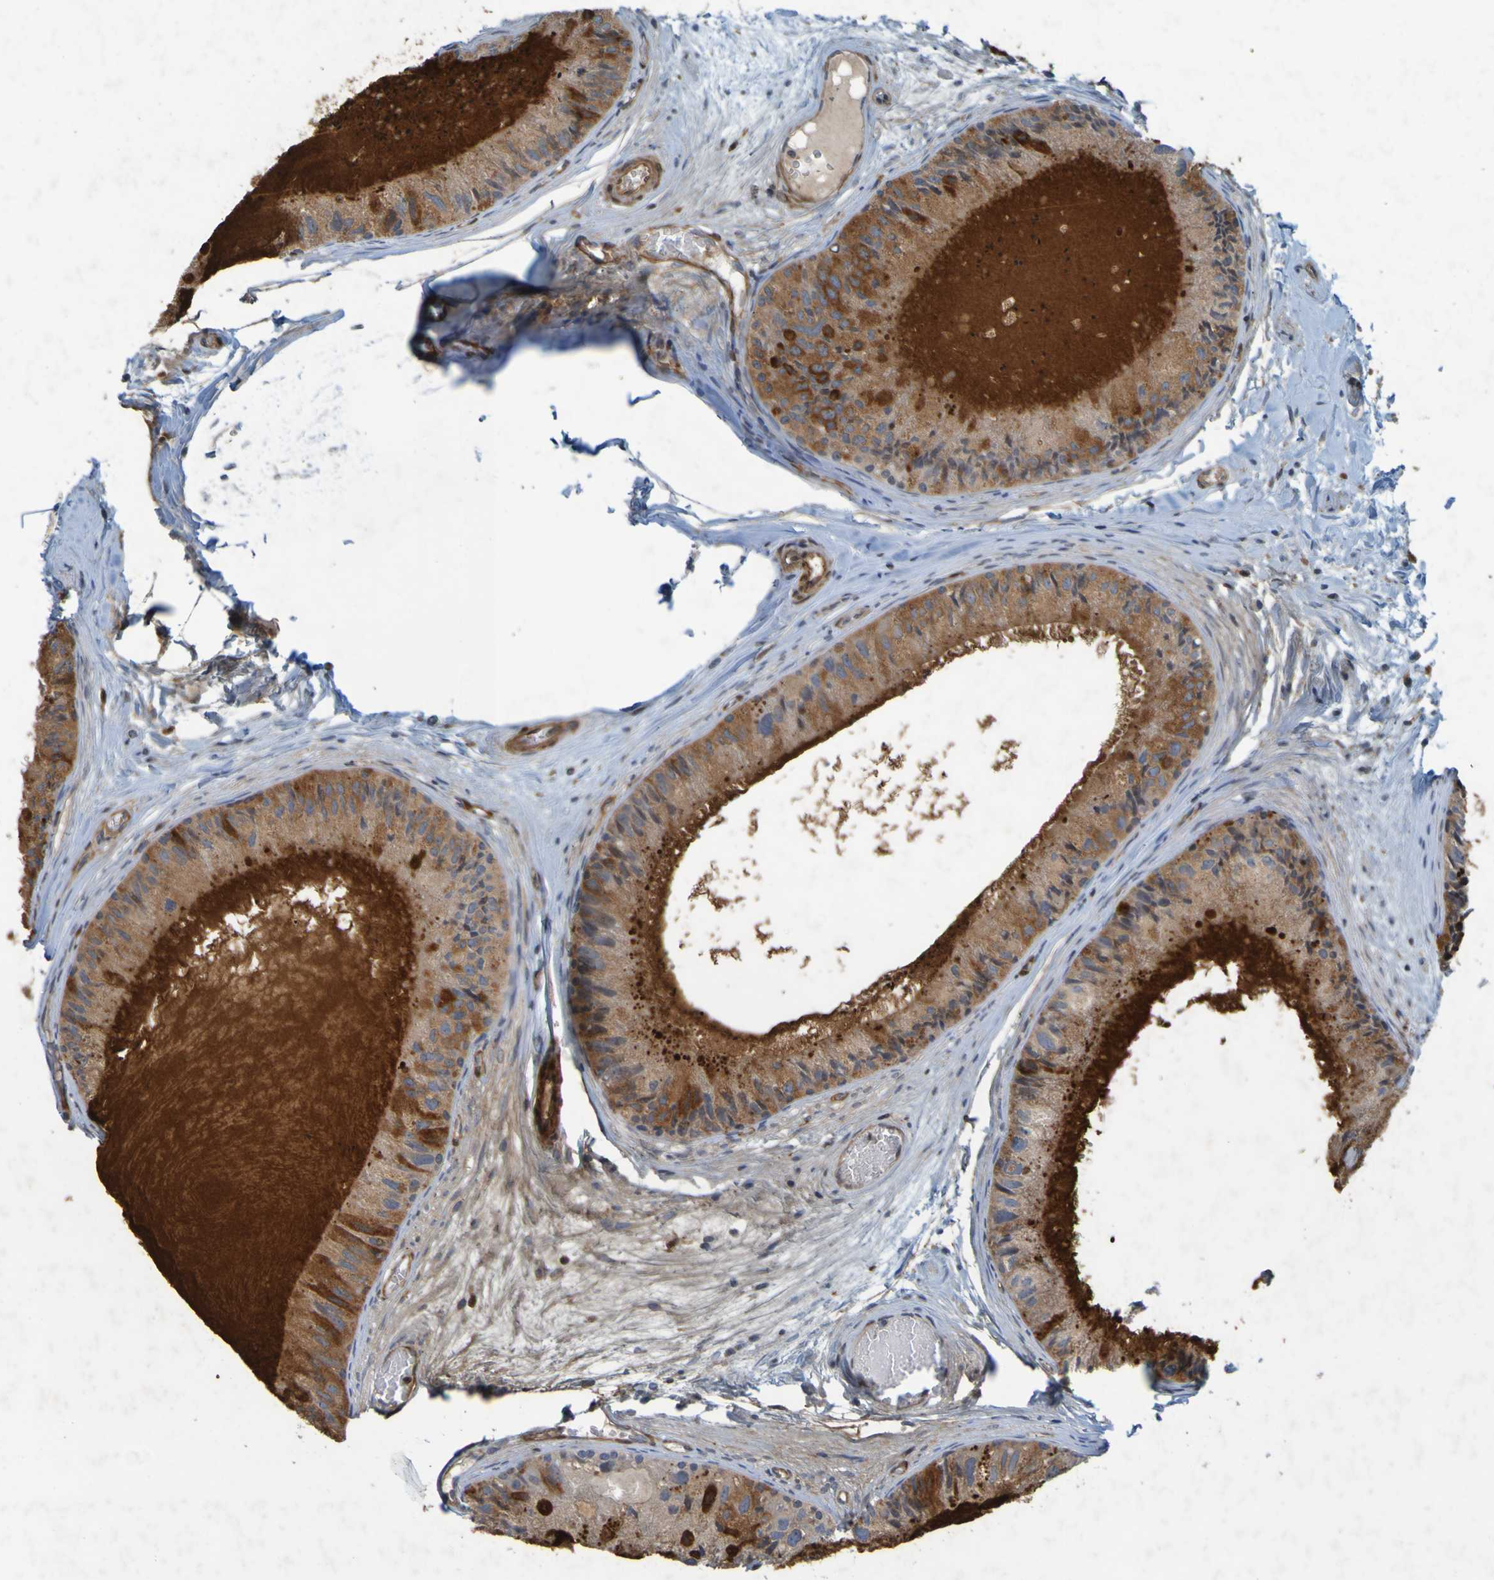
{"staining": {"intensity": "moderate", "quantity": ">75%", "location": "cytoplasmic/membranous"}, "tissue": "epididymis", "cell_type": "Glandular cells", "image_type": "normal", "snomed": [{"axis": "morphology", "description": "Normal tissue, NOS"}, {"axis": "topography", "description": "Epididymis"}], "caption": "Glandular cells demonstrate medium levels of moderate cytoplasmic/membranous expression in about >75% of cells in unremarkable epididymis.", "gene": "GUCY1A1", "patient": {"sex": "male", "age": 31}}